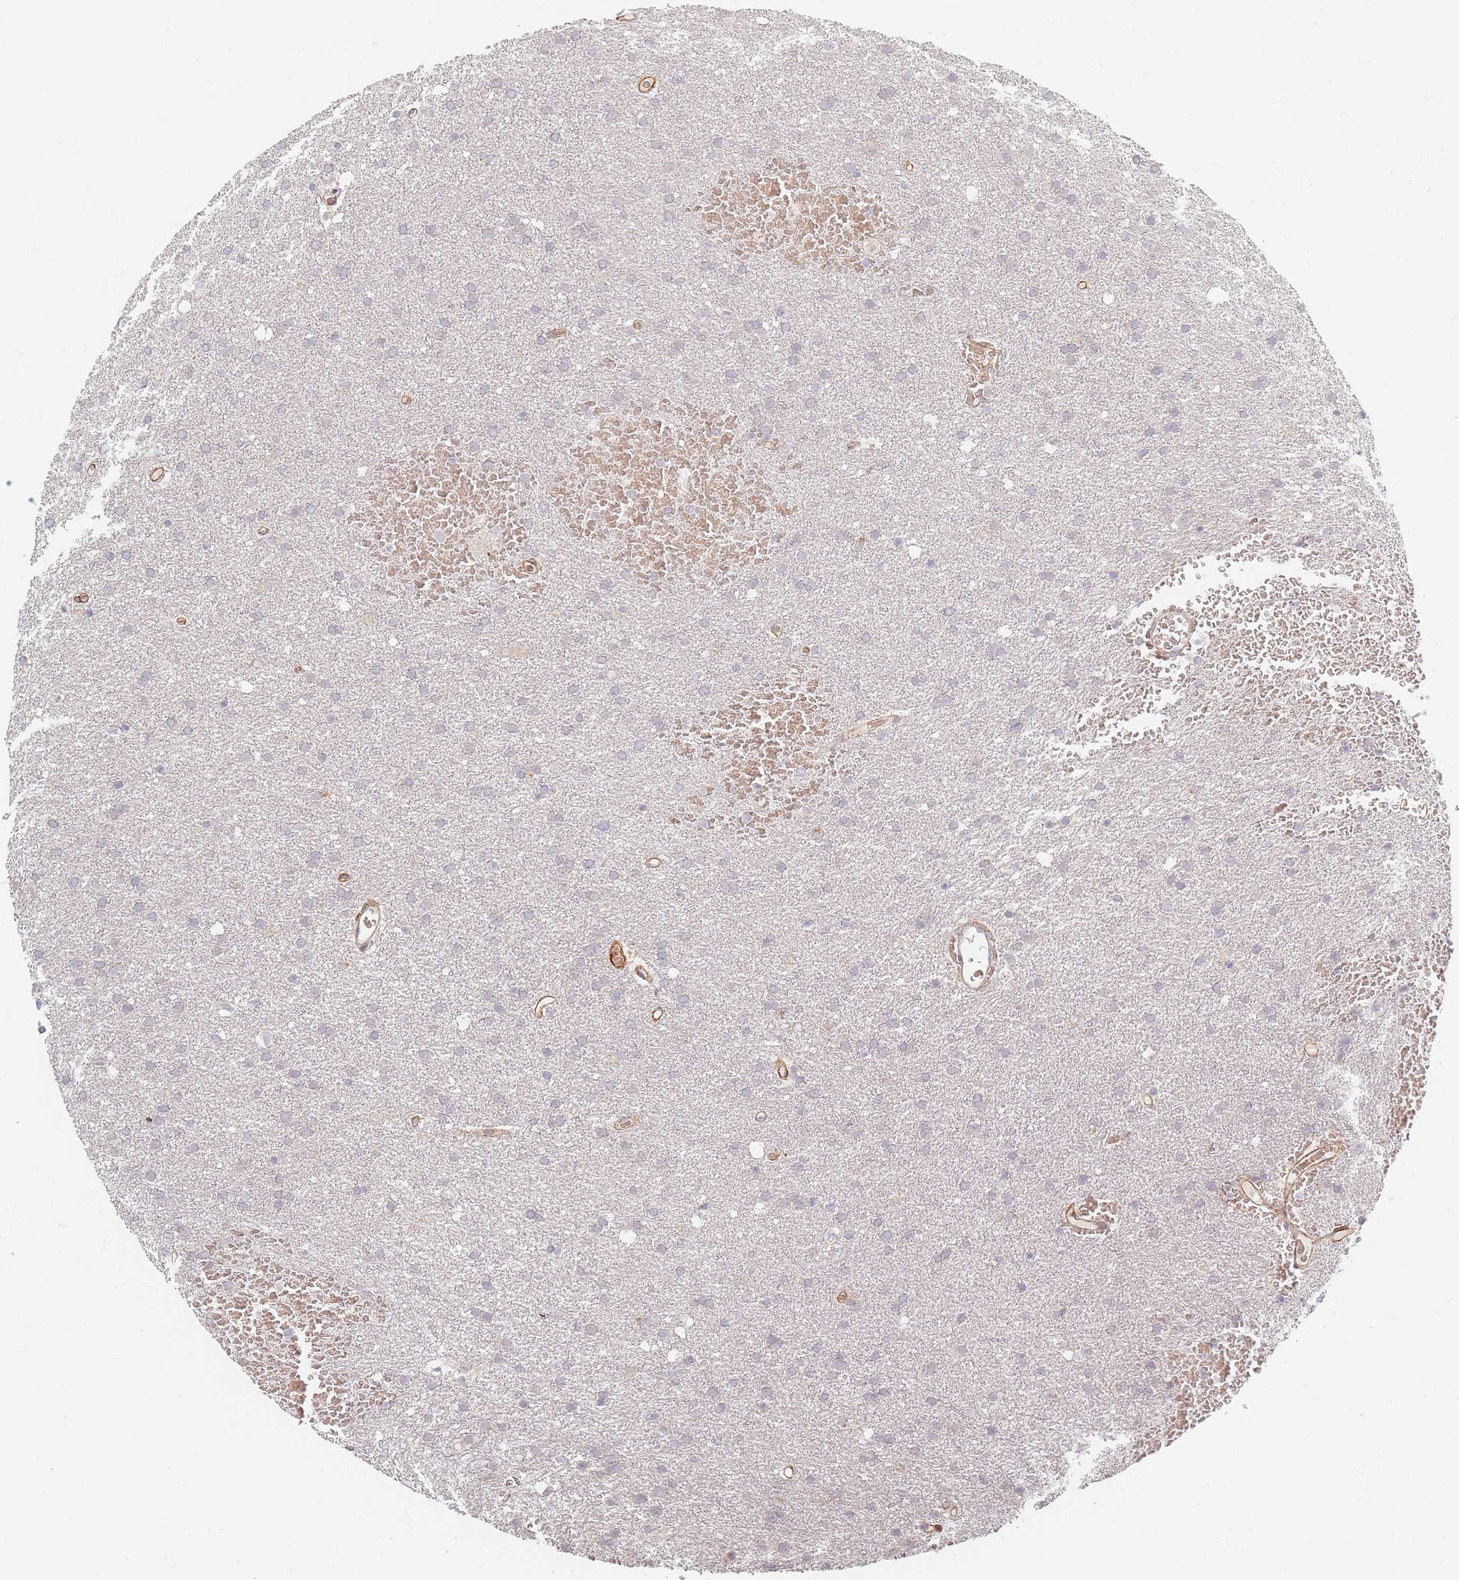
{"staining": {"intensity": "negative", "quantity": "none", "location": "none"}, "tissue": "glioma", "cell_type": "Tumor cells", "image_type": "cancer", "snomed": [{"axis": "morphology", "description": "Glioma, malignant, High grade"}, {"axis": "topography", "description": "Cerebral cortex"}], "caption": "Tumor cells show no significant positivity in glioma.", "gene": "ZKSCAN7", "patient": {"sex": "female", "age": 36}}